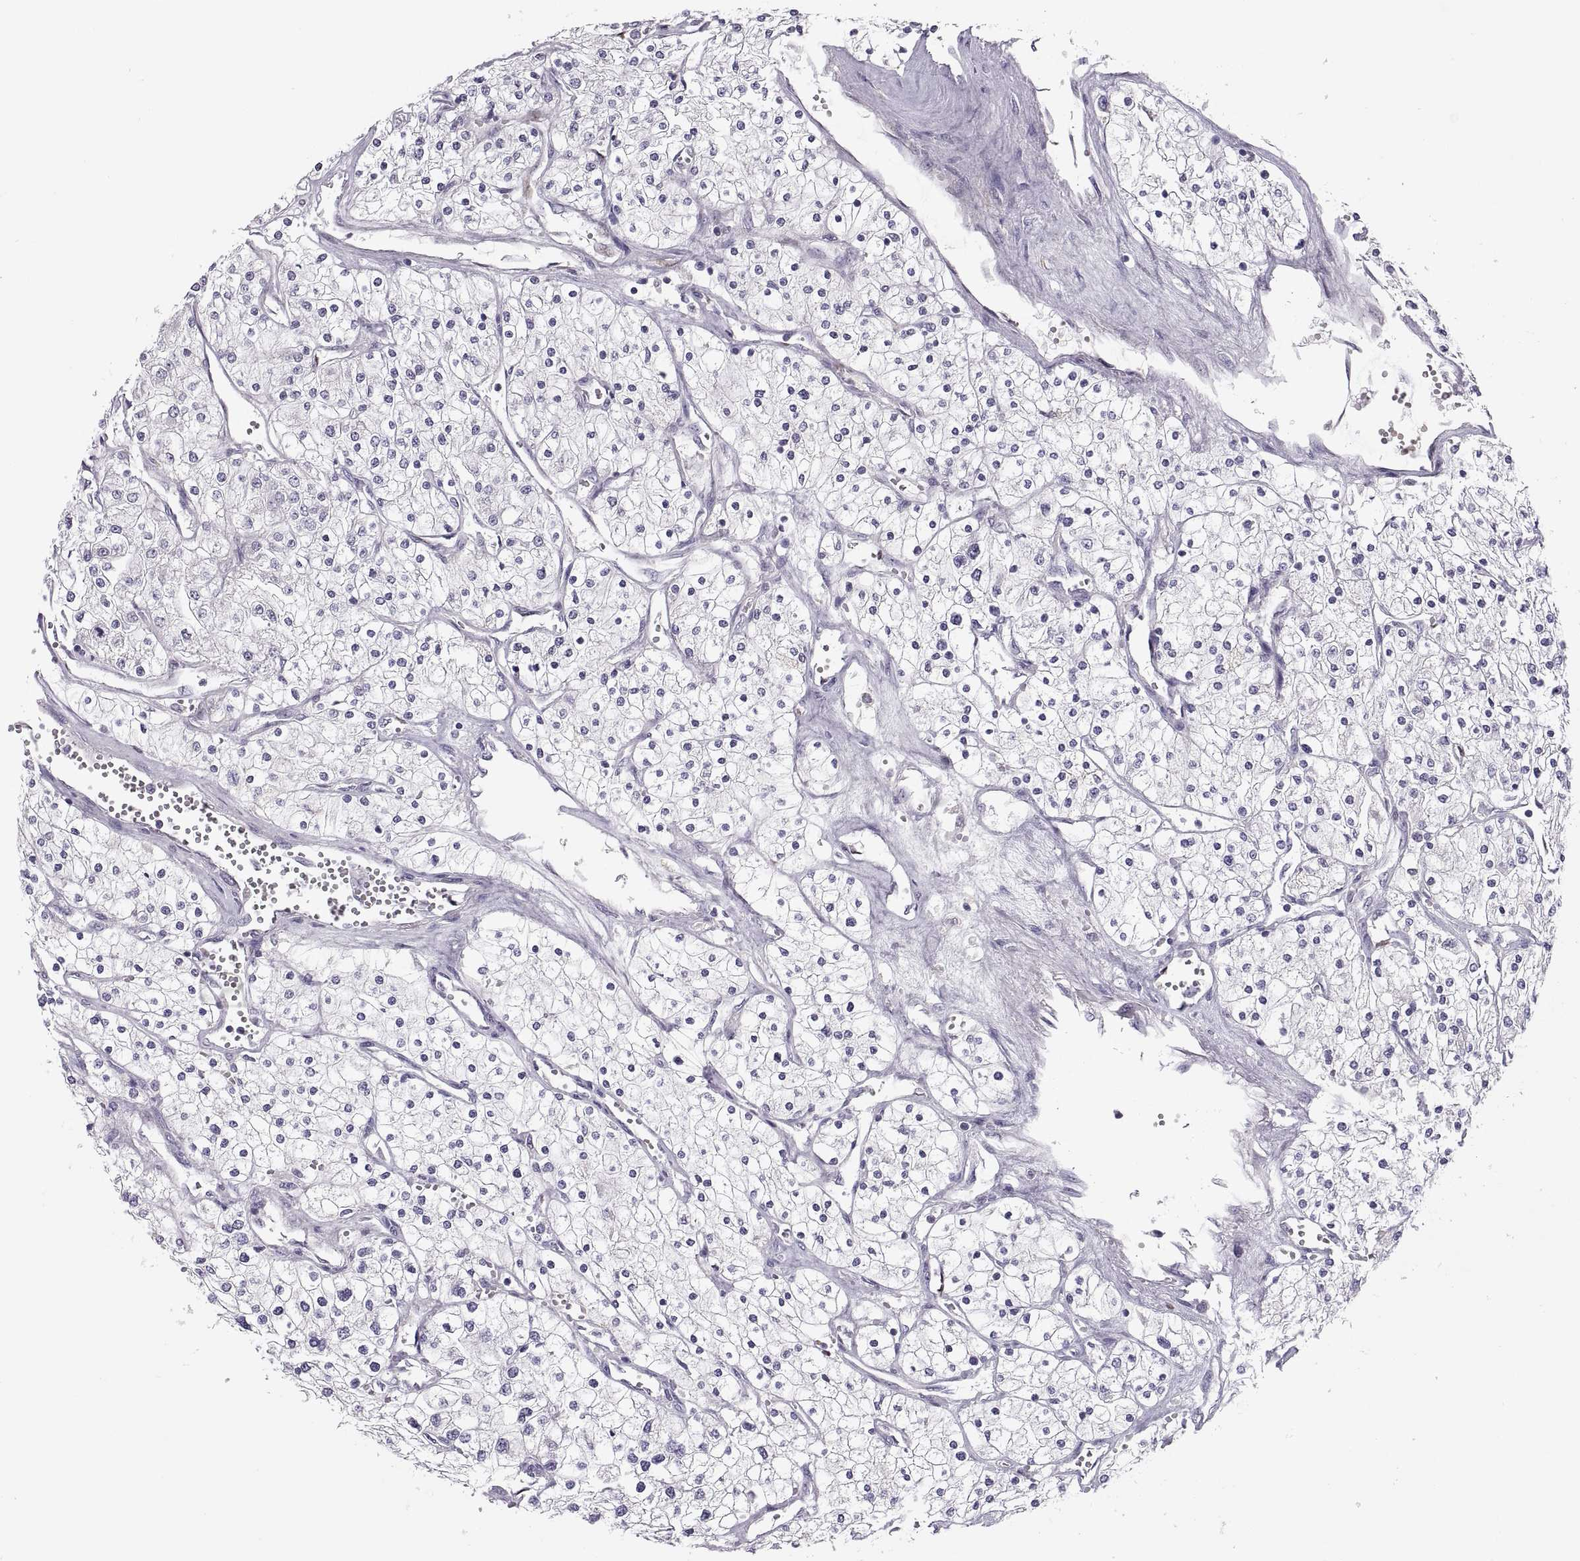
{"staining": {"intensity": "negative", "quantity": "none", "location": "none"}, "tissue": "renal cancer", "cell_type": "Tumor cells", "image_type": "cancer", "snomed": [{"axis": "morphology", "description": "Adenocarcinoma, NOS"}, {"axis": "topography", "description": "Kidney"}], "caption": "There is no significant staining in tumor cells of renal adenocarcinoma.", "gene": "CHCT1", "patient": {"sex": "male", "age": 80}}